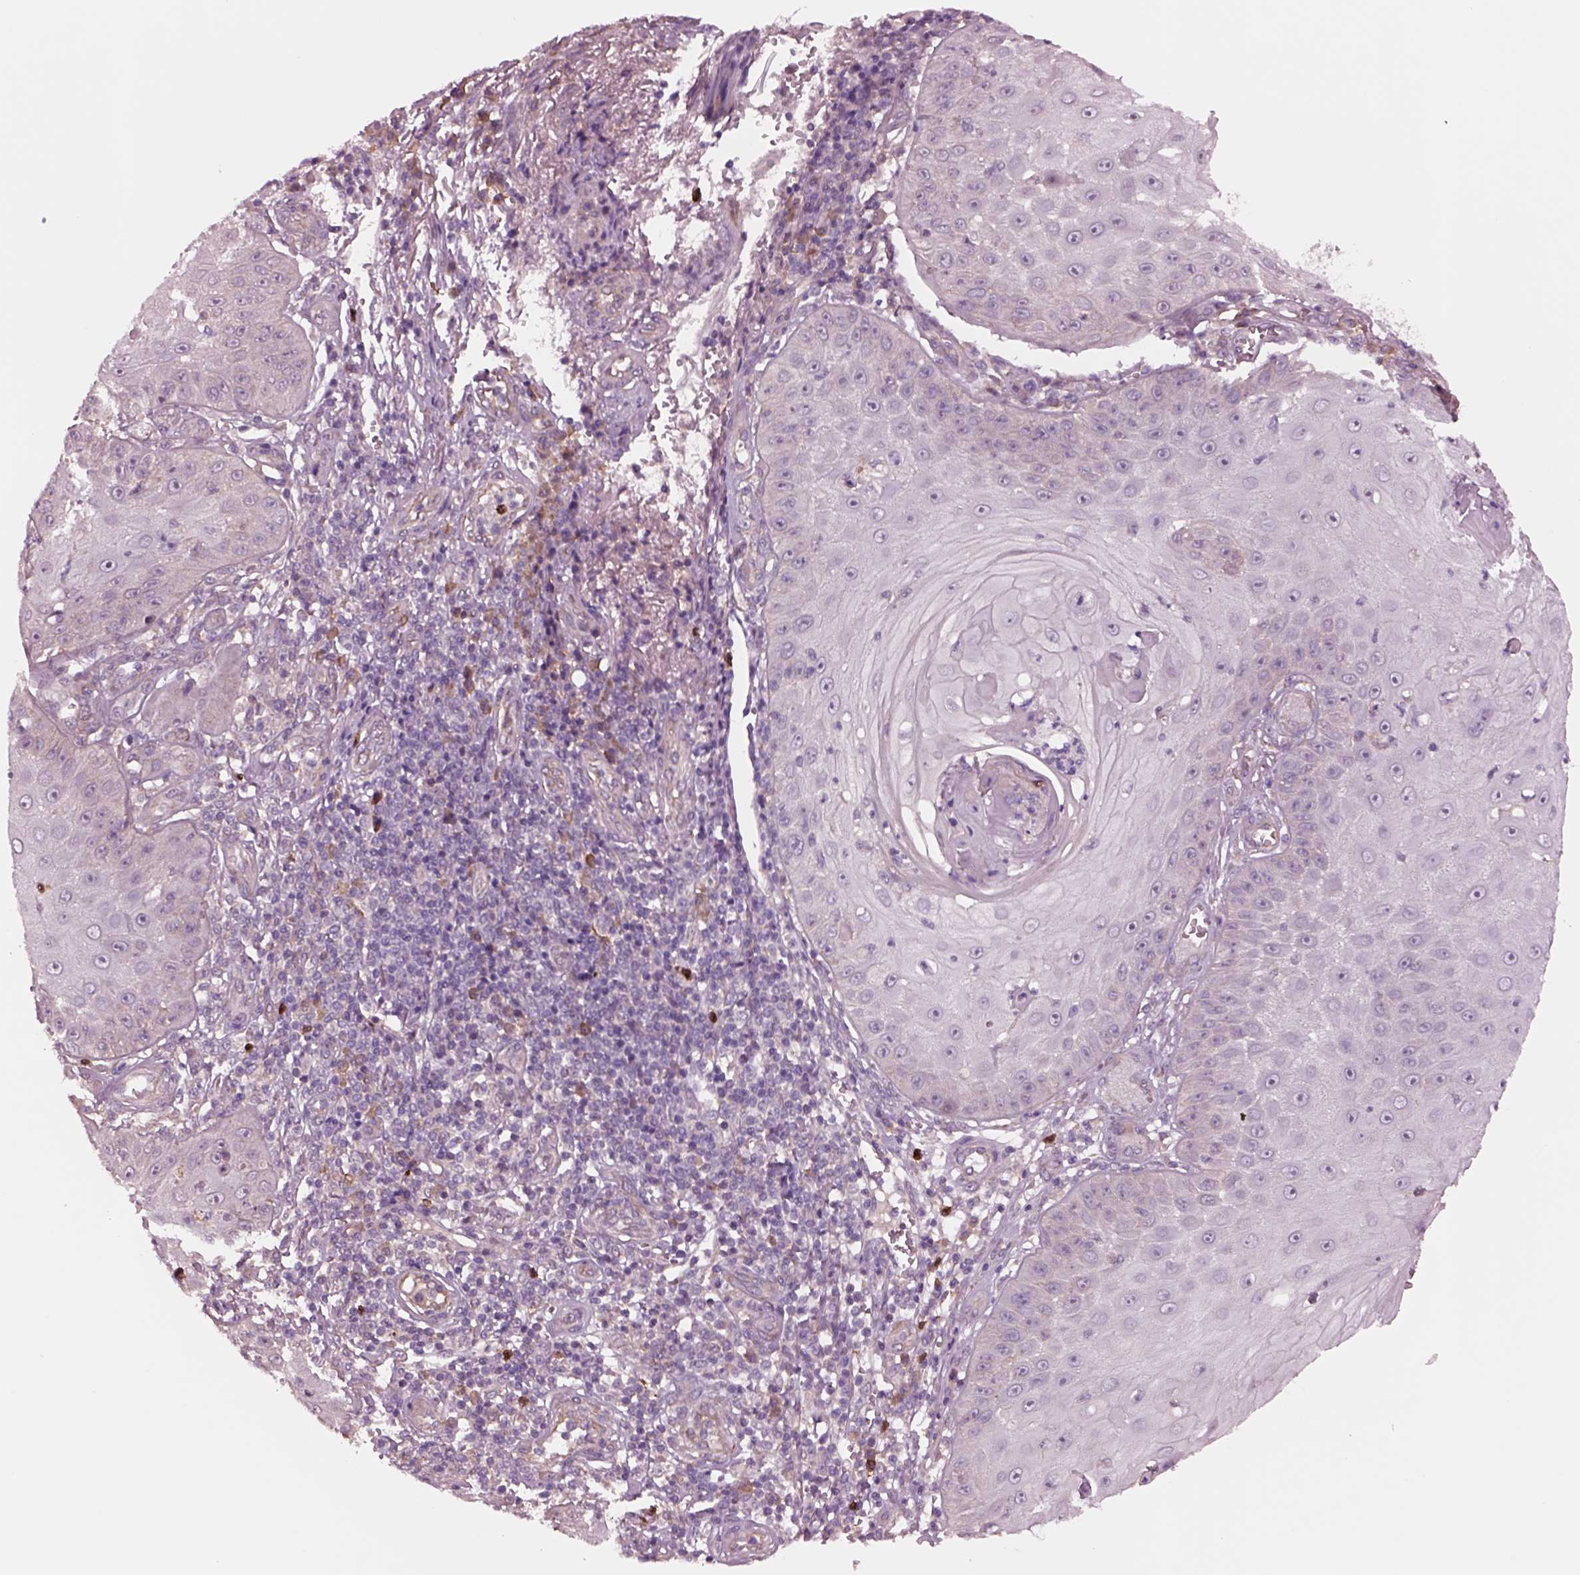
{"staining": {"intensity": "negative", "quantity": "none", "location": "none"}, "tissue": "skin cancer", "cell_type": "Tumor cells", "image_type": "cancer", "snomed": [{"axis": "morphology", "description": "Squamous cell carcinoma, NOS"}, {"axis": "topography", "description": "Skin"}], "caption": "DAB (3,3'-diaminobenzidine) immunohistochemical staining of human squamous cell carcinoma (skin) demonstrates no significant expression in tumor cells.", "gene": "HTR1B", "patient": {"sex": "male", "age": 70}}